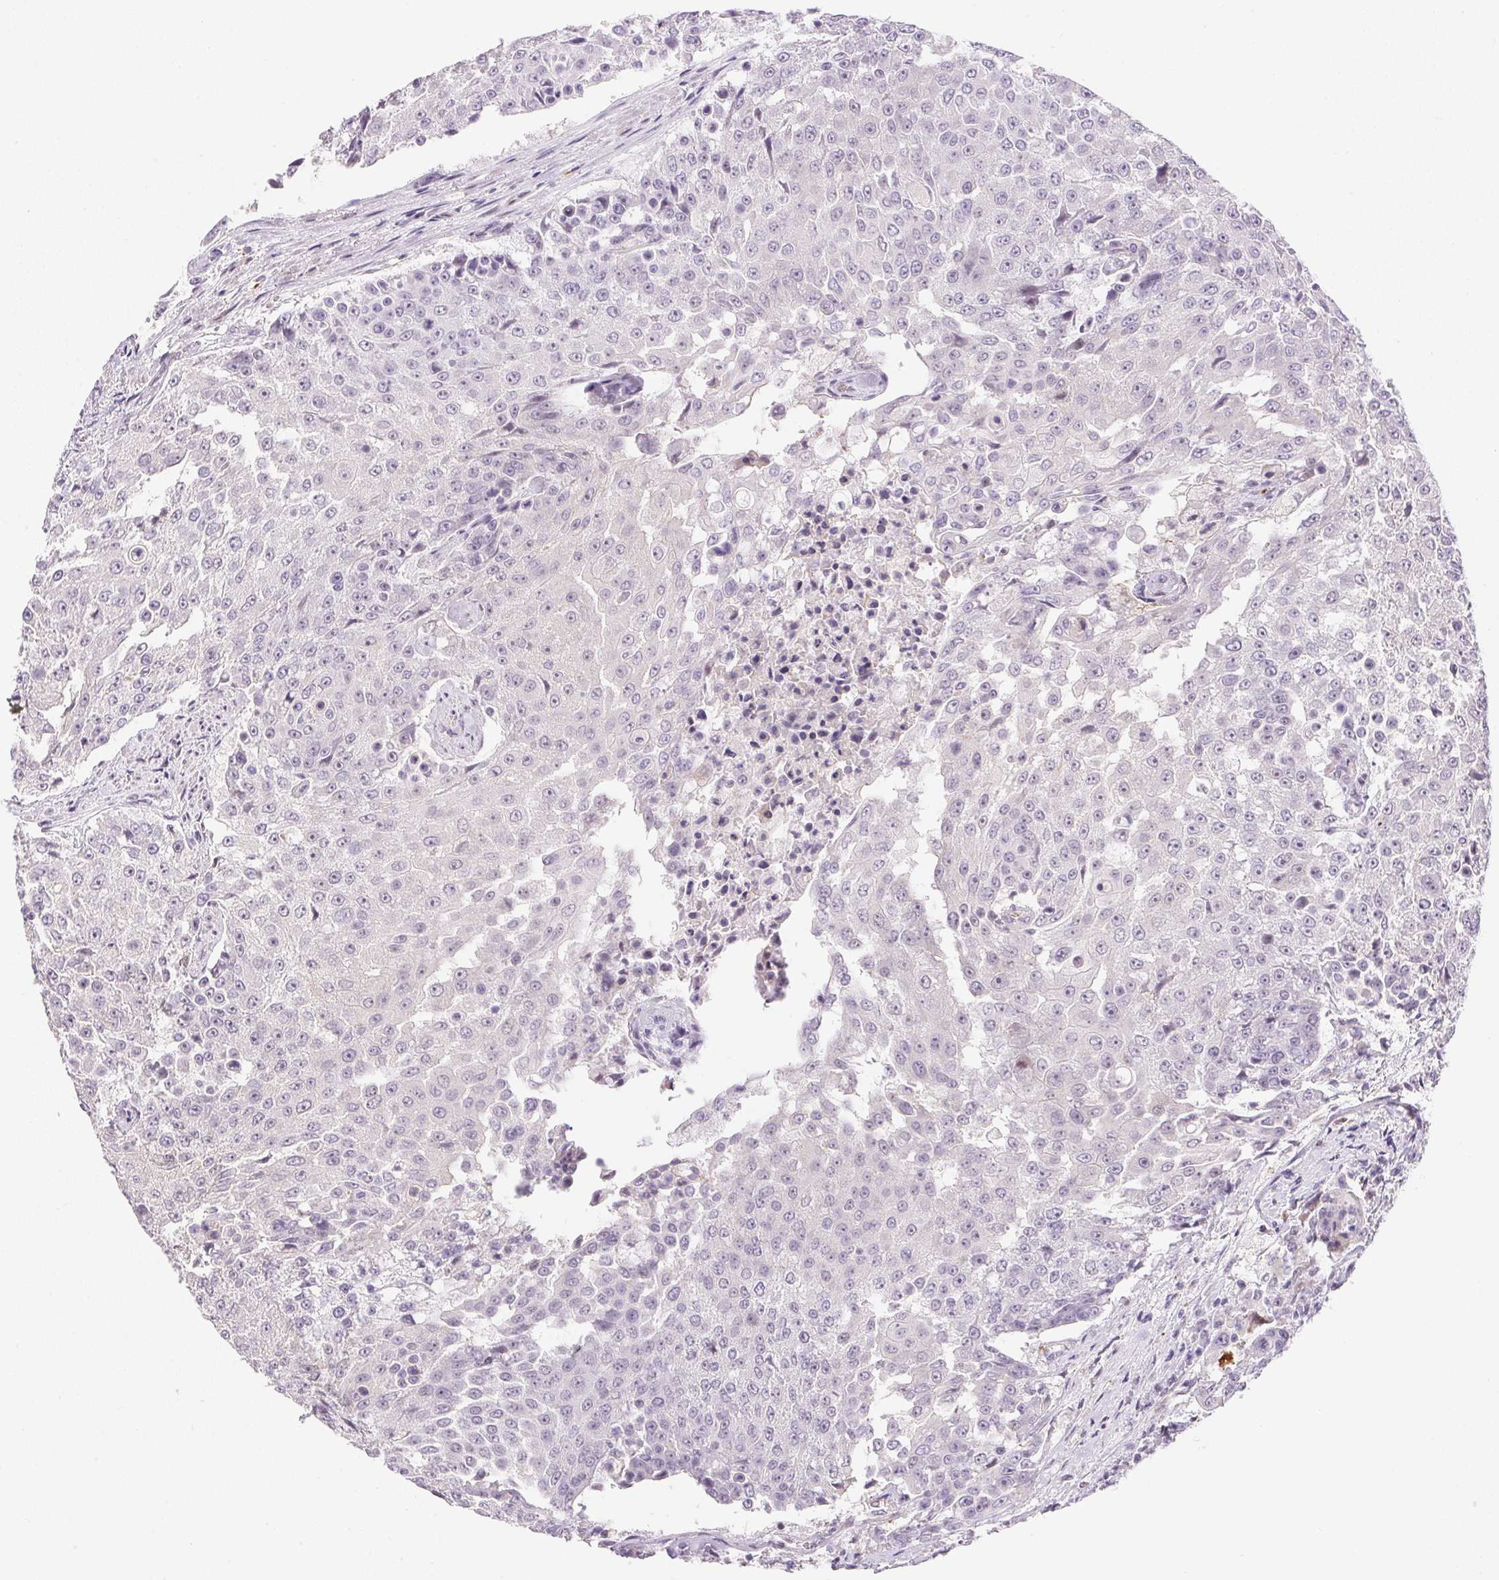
{"staining": {"intensity": "negative", "quantity": "none", "location": "none"}, "tissue": "urothelial cancer", "cell_type": "Tumor cells", "image_type": "cancer", "snomed": [{"axis": "morphology", "description": "Urothelial carcinoma, High grade"}, {"axis": "topography", "description": "Urinary bladder"}], "caption": "Immunohistochemistry image of neoplastic tissue: human urothelial carcinoma (high-grade) stained with DAB (3,3'-diaminobenzidine) exhibits no significant protein positivity in tumor cells.", "gene": "GYG2", "patient": {"sex": "female", "age": 63}}